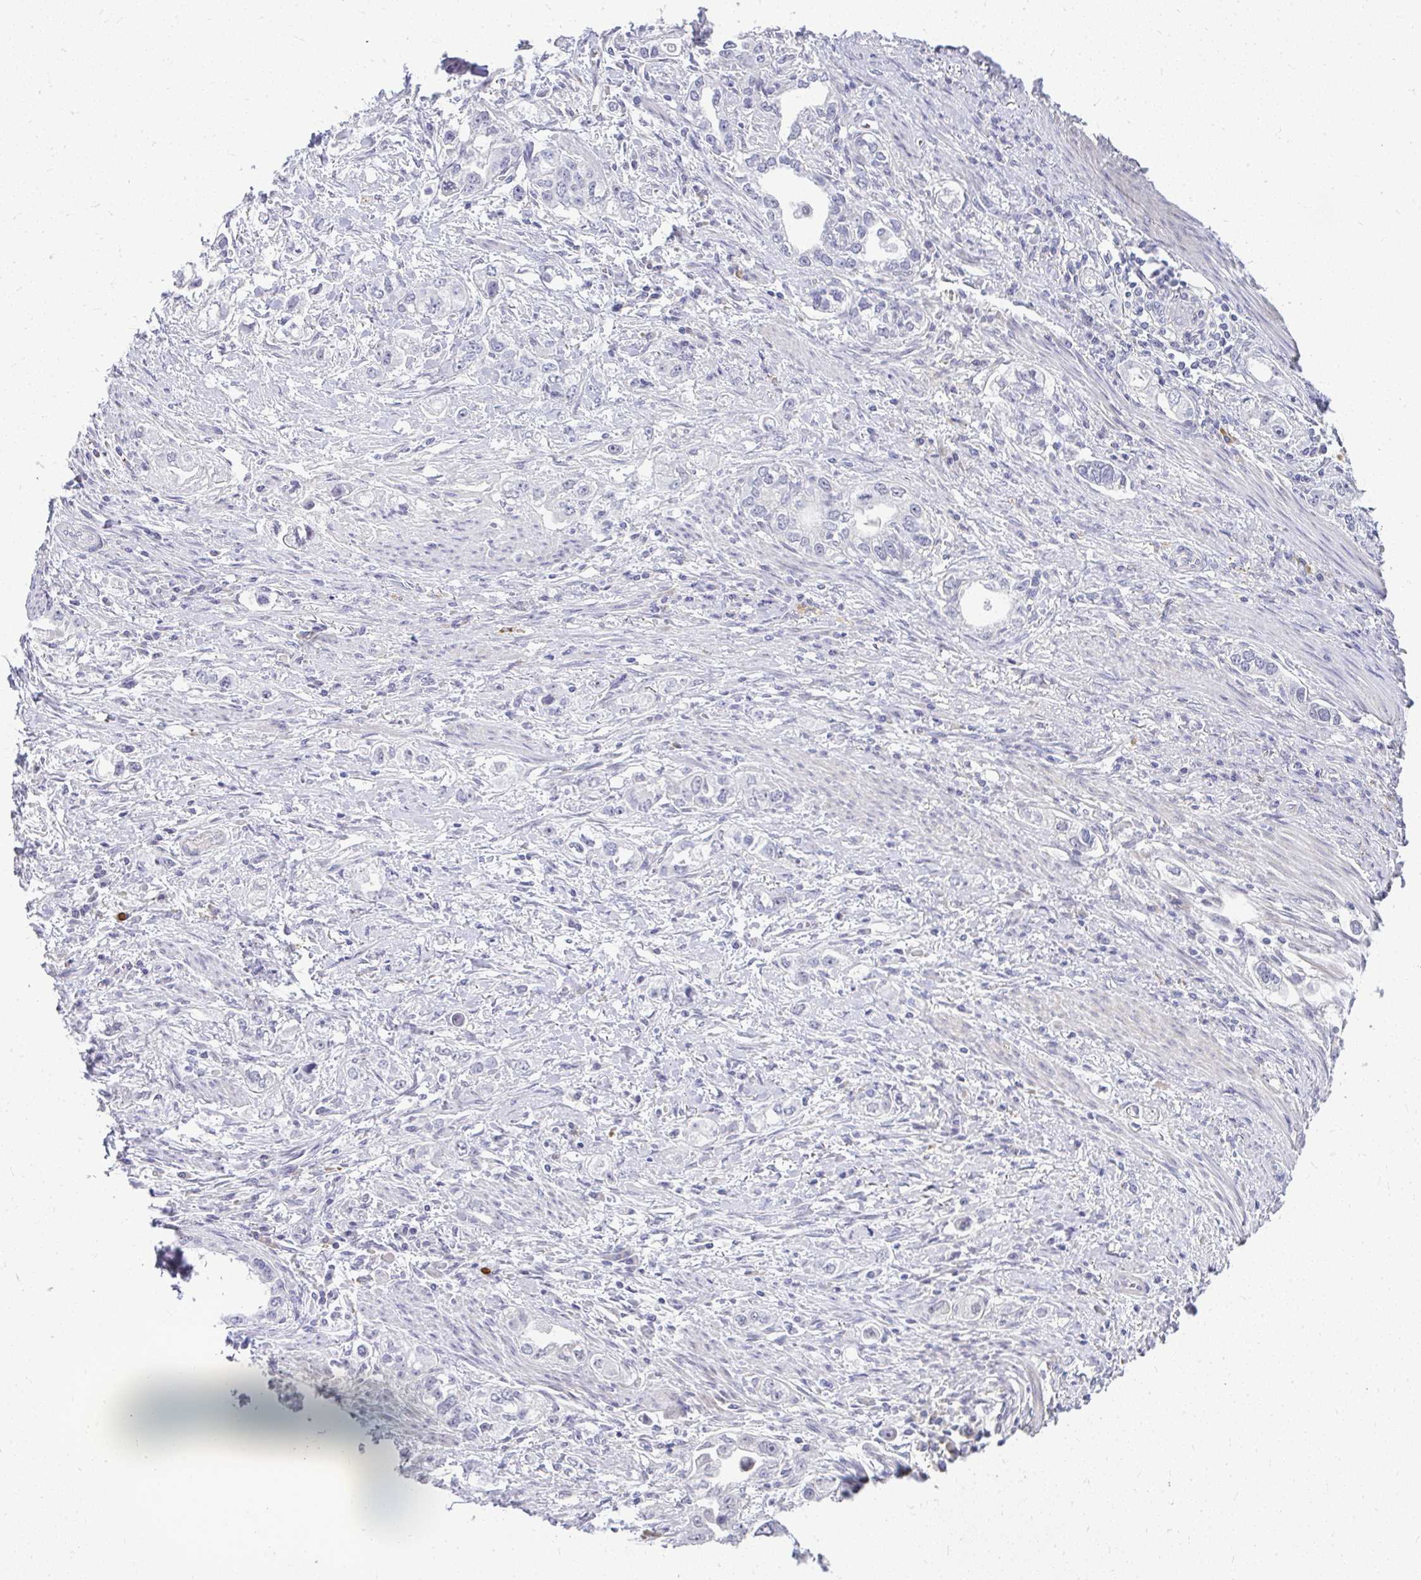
{"staining": {"intensity": "negative", "quantity": "none", "location": "none"}, "tissue": "stomach cancer", "cell_type": "Tumor cells", "image_type": "cancer", "snomed": [{"axis": "morphology", "description": "Adenocarcinoma, NOS"}, {"axis": "topography", "description": "Stomach, lower"}], "caption": "Image shows no significant protein expression in tumor cells of stomach cancer.", "gene": "TEX33", "patient": {"sex": "female", "age": 93}}